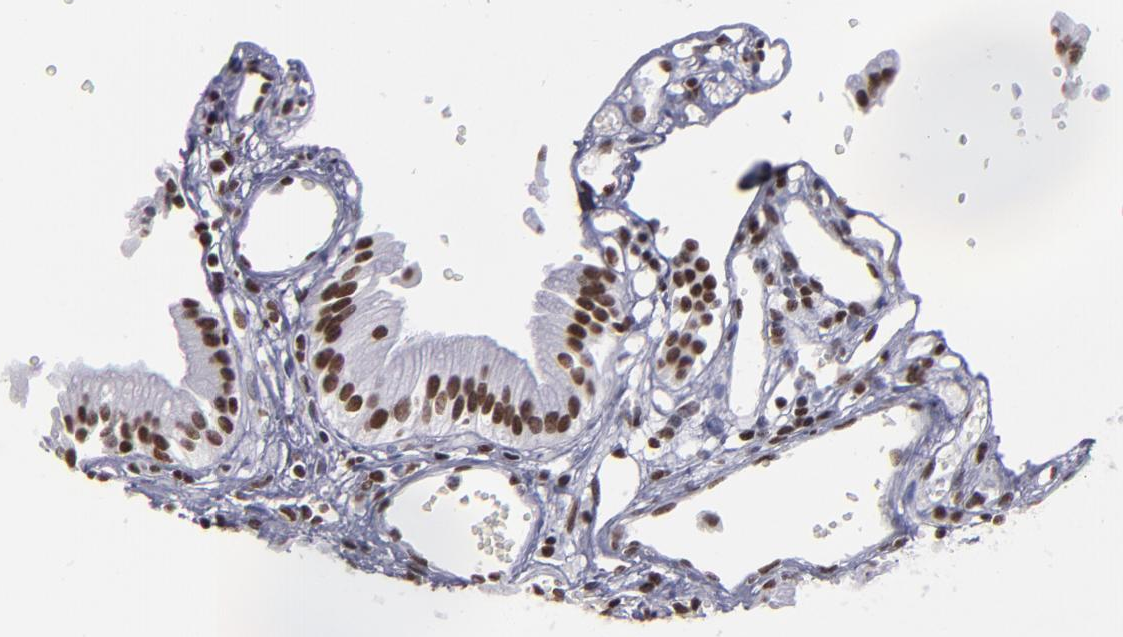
{"staining": {"intensity": "moderate", "quantity": "25%-75%", "location": "nuclear"}, "tissue": "gallbladder", "cell_type": "Glandular cells", "image_type": "normal", "snomed": [{"axis": "morphology", "description": "Normal tissue, NOS"}, {"axis": "topography", "description": "Gallbladder"}], "caption": "IHC (DAB) staining of normal gallbladder reveals moderate nuclear protein expression in approximately 25%-75% of glandular cells.", "gene": "TERF2", "patient": {"sex": "male", "age": 65}}